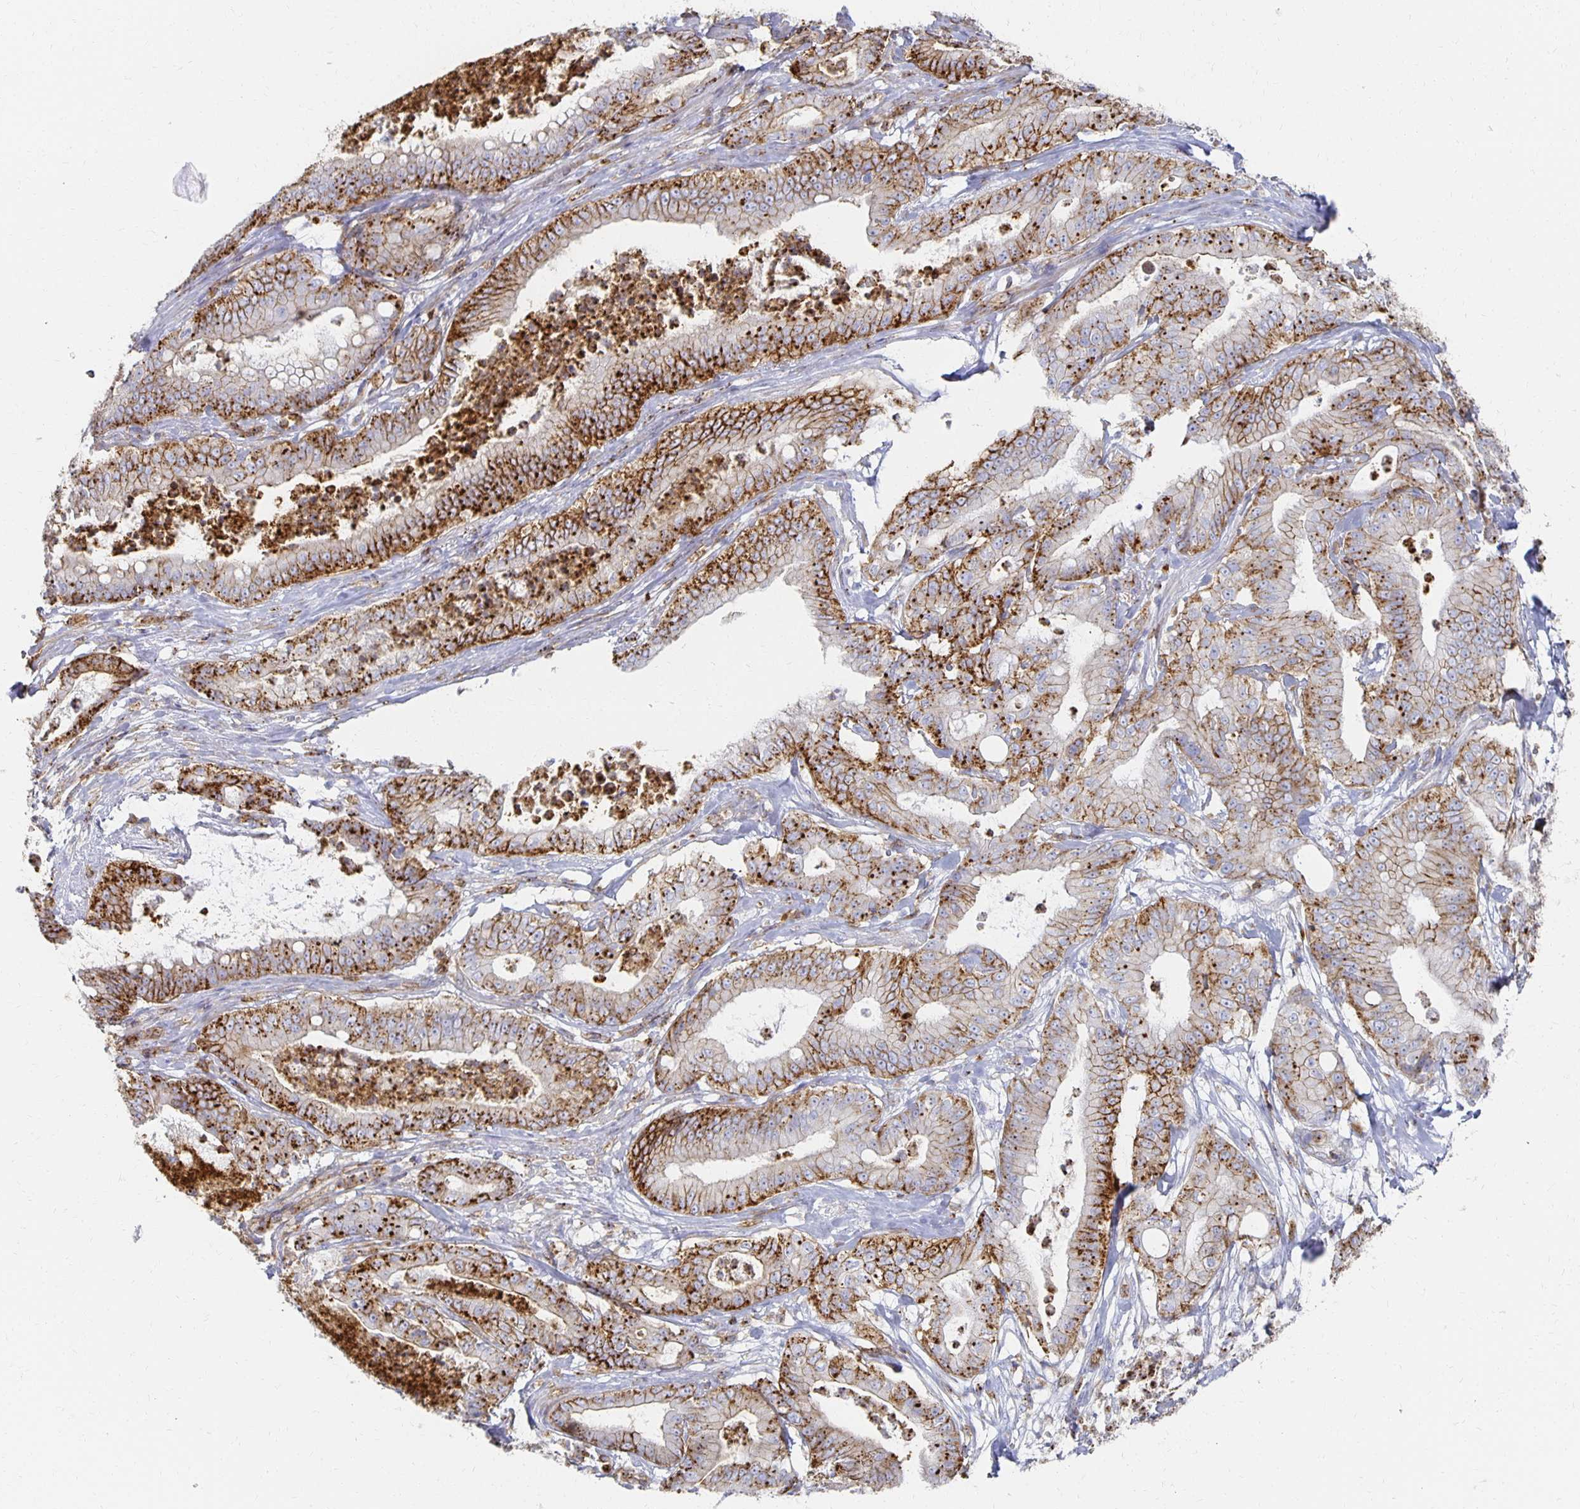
{"staining": {"intensity": "strong", "quantity": ">75%", "location": "cytoplasmic/membranous"}, "tissue": "pancreatic cancer", "cell_type": "Tumor cells", "image_type": "cancer", "snomed": [{"axis": "morphology", "description": "Adenocarcinoma, NOS"}, {"axis": "topography", "description": "Pancreas"}], "caption": "Pancreatic cancer stained for a protein displays strong cytoplasmic/membranous positivity in tumor cells.", "gene": "TAAR1", "patient": {"sex": "male", "age": 71}}